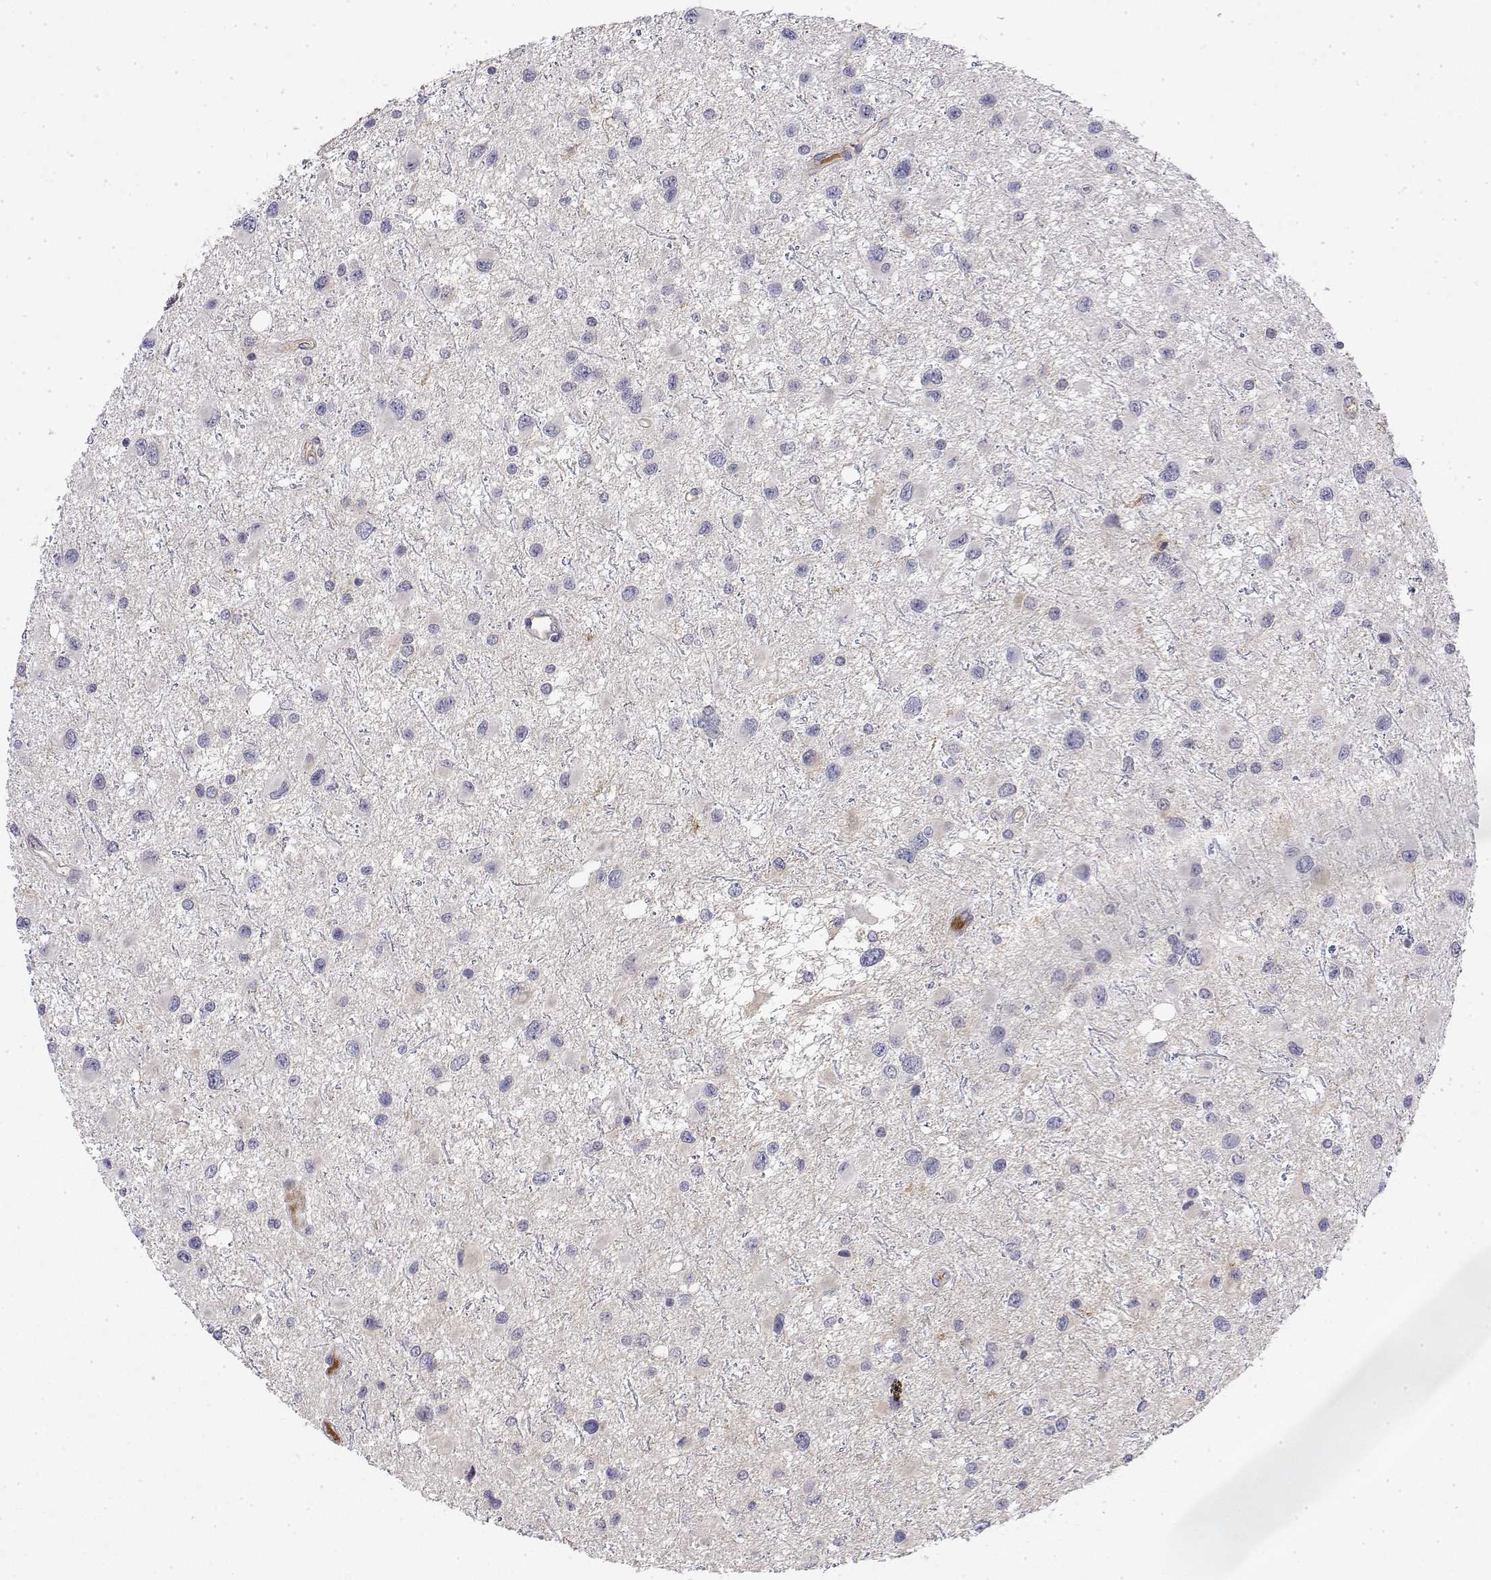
{"staining": {"intensity": "negative", "quantity": "none", "location": "none"}, "tissue": "glioma", "cell_type": "Tumor cells", "image_type": "cancer", "snomed": [{"axis": "morphology", "description": "Glioma, malignant, Low grade"}, {"axis": "topography", "description": "Brain"}], "caption": "An image of malignant low-grade glioma stained for a protein displays no brown staining in tumor cells.", "gene": "IGFBP4", "patient": {"sex": "female", "age": 32}}